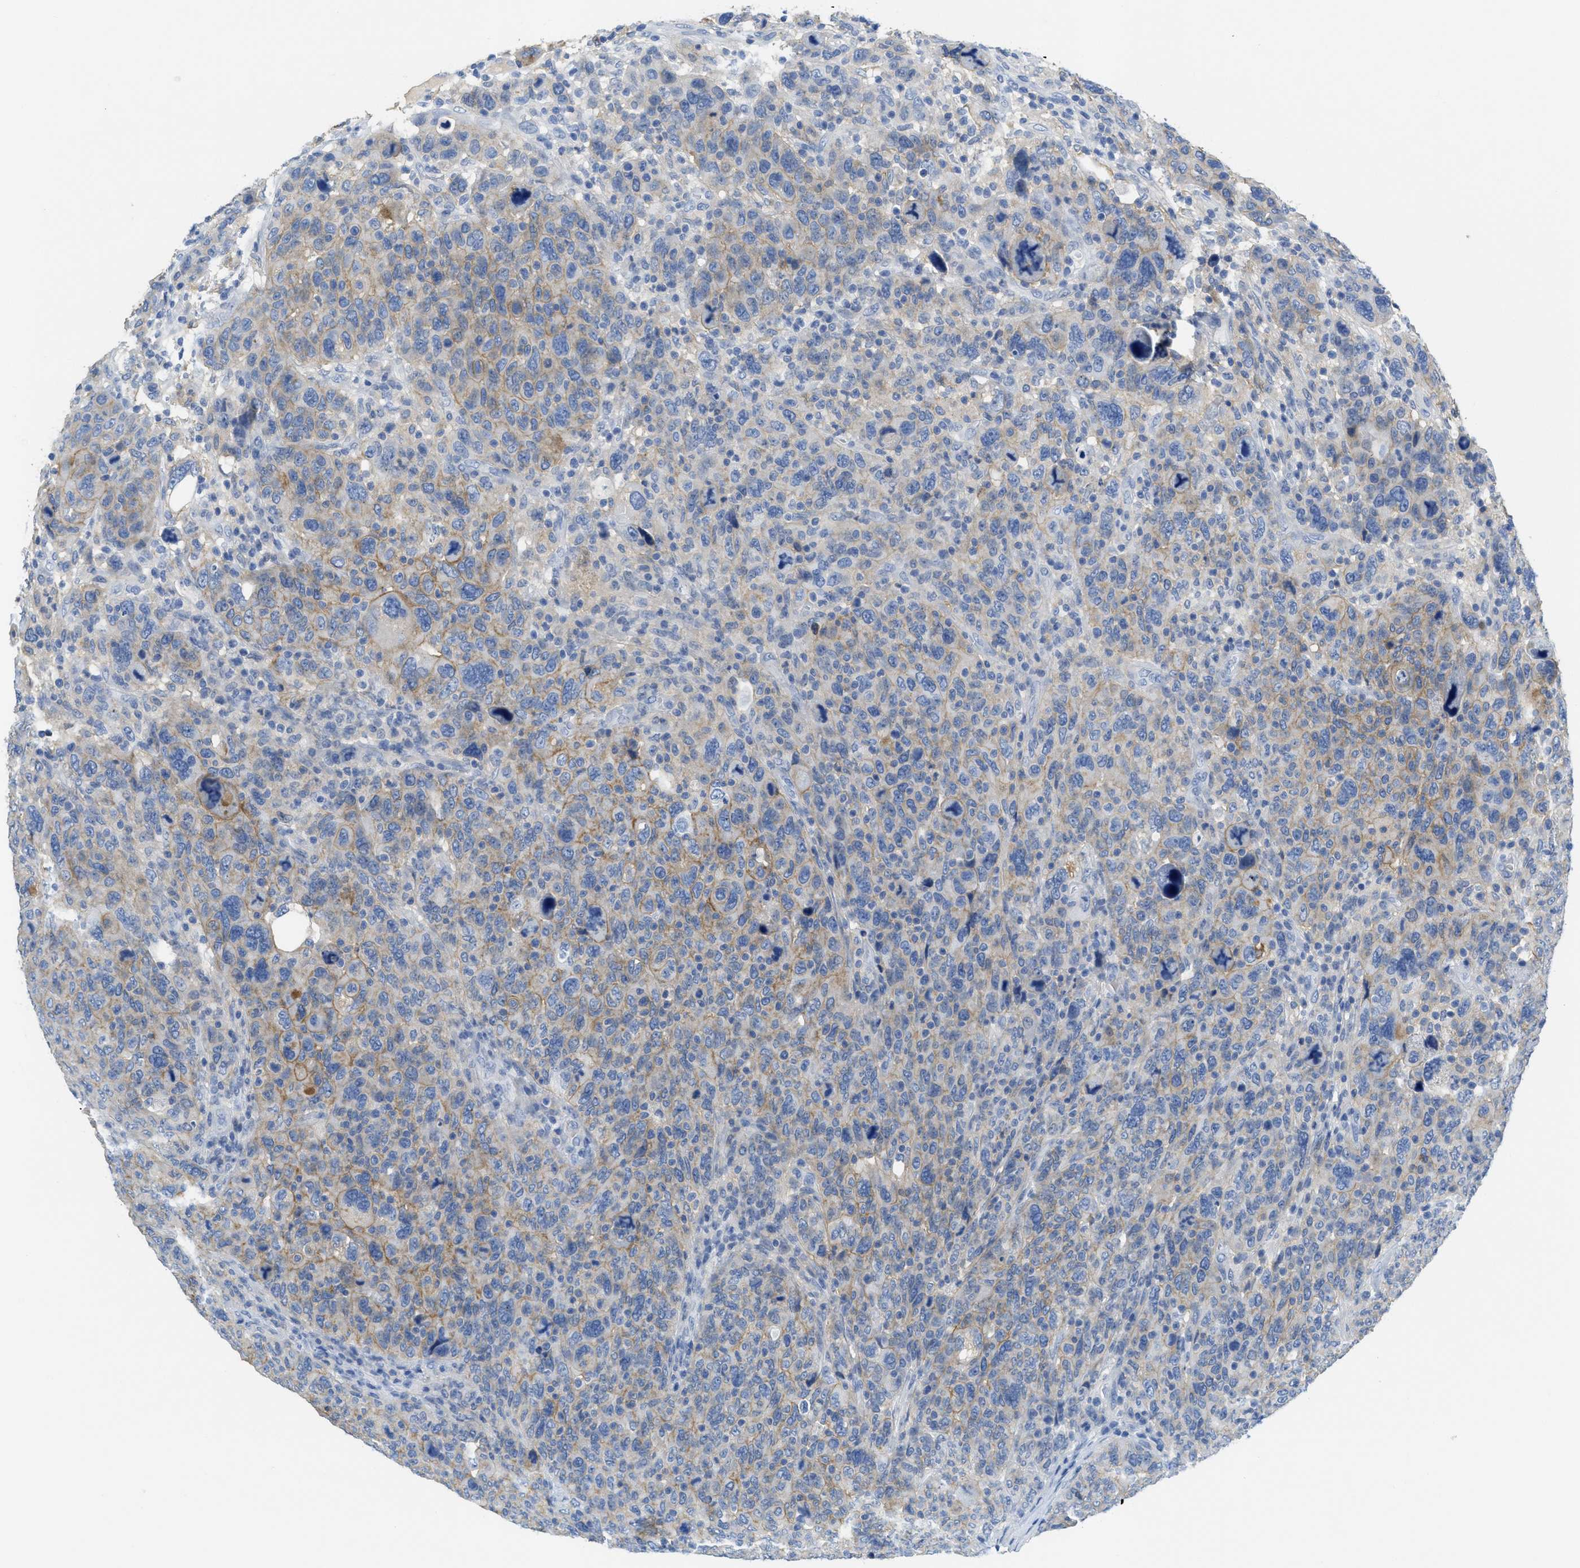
{"staining": {"intensity": "moderate", "quantity": "25%-75%", "location": "cytoplasmic/membranous"}, "tissue": "breast cancer", "cell_type": "Tumor cells", "image_type": "cancer", "snomed": [{"axis": "morphology", "description": "Duct carcinoma"}, {"axis": "topography", "description": "Breast"}], "caption": "This is an image of immunohistochemistry staining of breast intraductal carcinoma, which shows moderate expression in the cytoplasmic/membranous of tumor cells.", "gene": "CNNM4", "patient": {"sex": "female", "age": 37}}